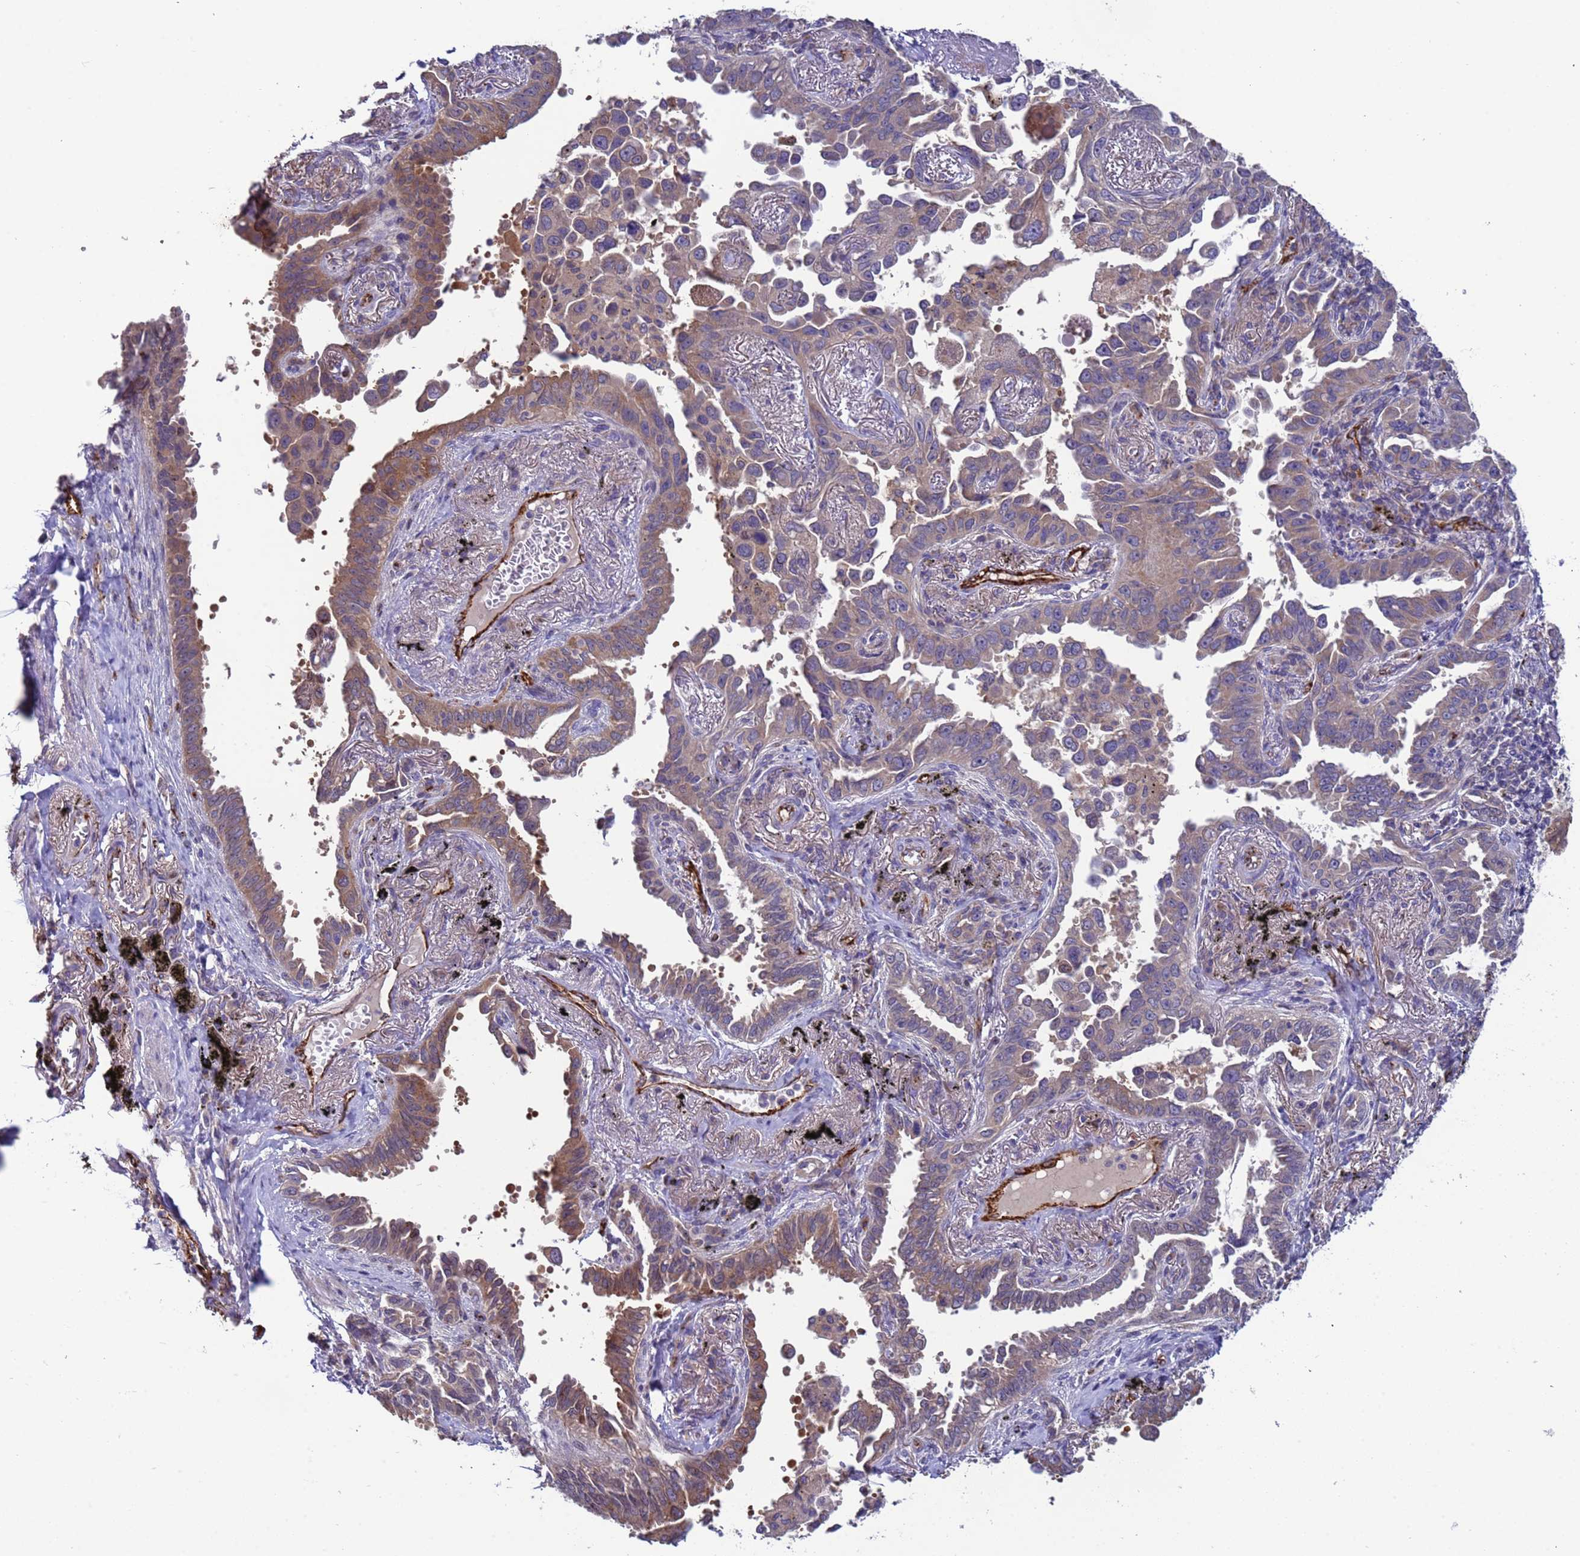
{"staining": {"intensity": "moderate", "quantity": "25%-75%", "location": "cytoplasmic/membranous"}, "tissue": "lung cancer", "cell_type": "Tumor cells", "image_type": "cancer", "snomed": [{"axis": "morphology", "description": "Adenocarcinoma, NOS"}, {"axis": "topography", "description": "Lung"}], "caption": "The photomicrograph exhibits immunohistochemical staining of lung cancer. There is moderate cytoplasmic/membranous staining is appreciated in about 25%-75% of tumor cells.", "gene": "ZNF248", "patient": {"sex": "male", "age": 67}}